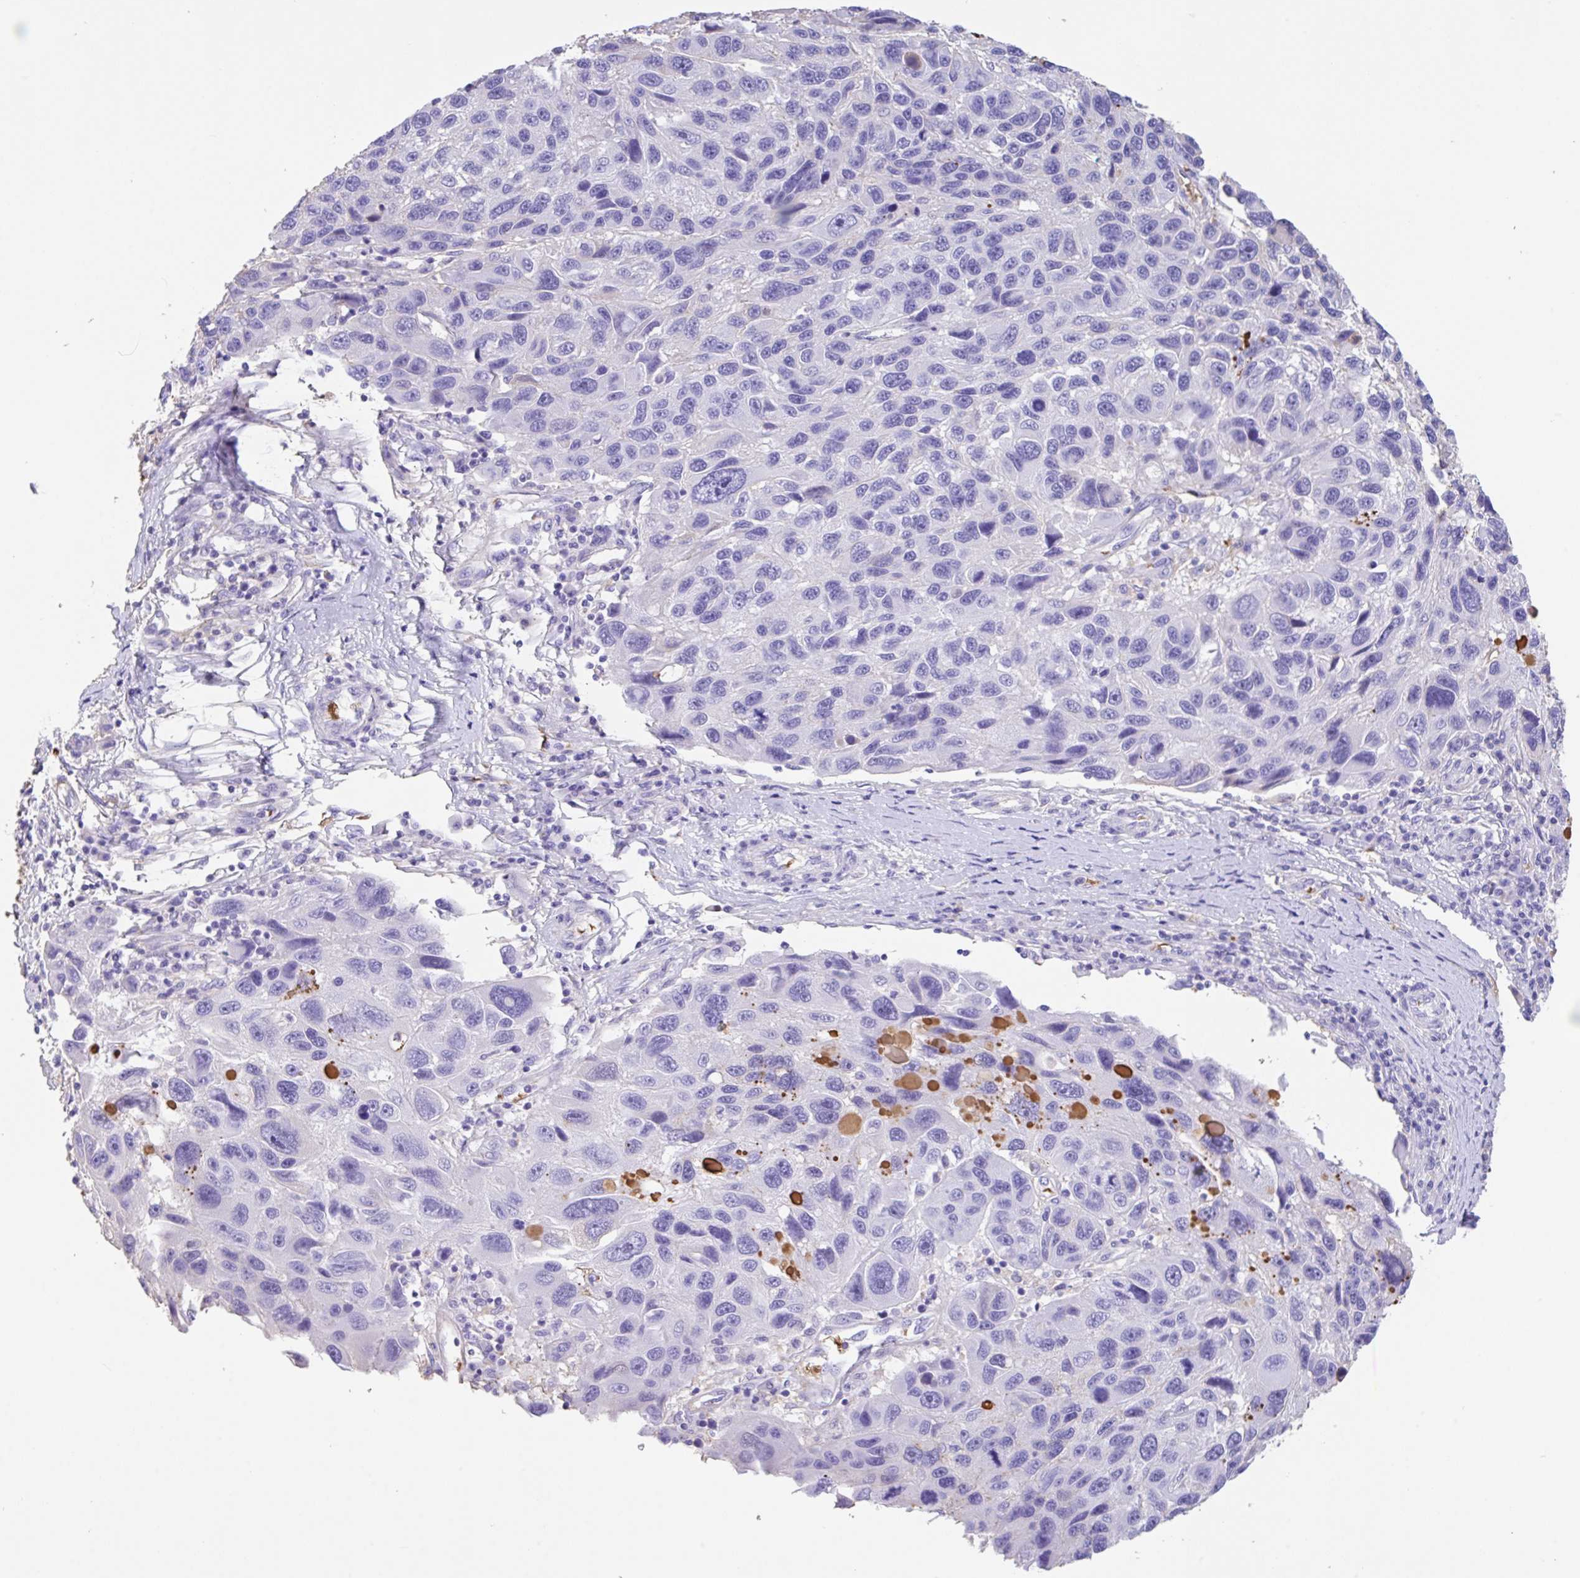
{"staining": {"intensity": "negative", "quantity": "none", "location": "none"}, "tissue": "melanoma", "cell_type": "Tumor cells", "image_type": "cancer", "snomed": [{"axis": "morphology", "description": "Malignant melanoma, NOS"}, {"axis": "topography", "description": "Skin"}], "caption": "Tumor cells show no significant protein positivity in malignant melanoma.", "gene": "HOXC12", "patient": {"sex": "male", "age": 53}}